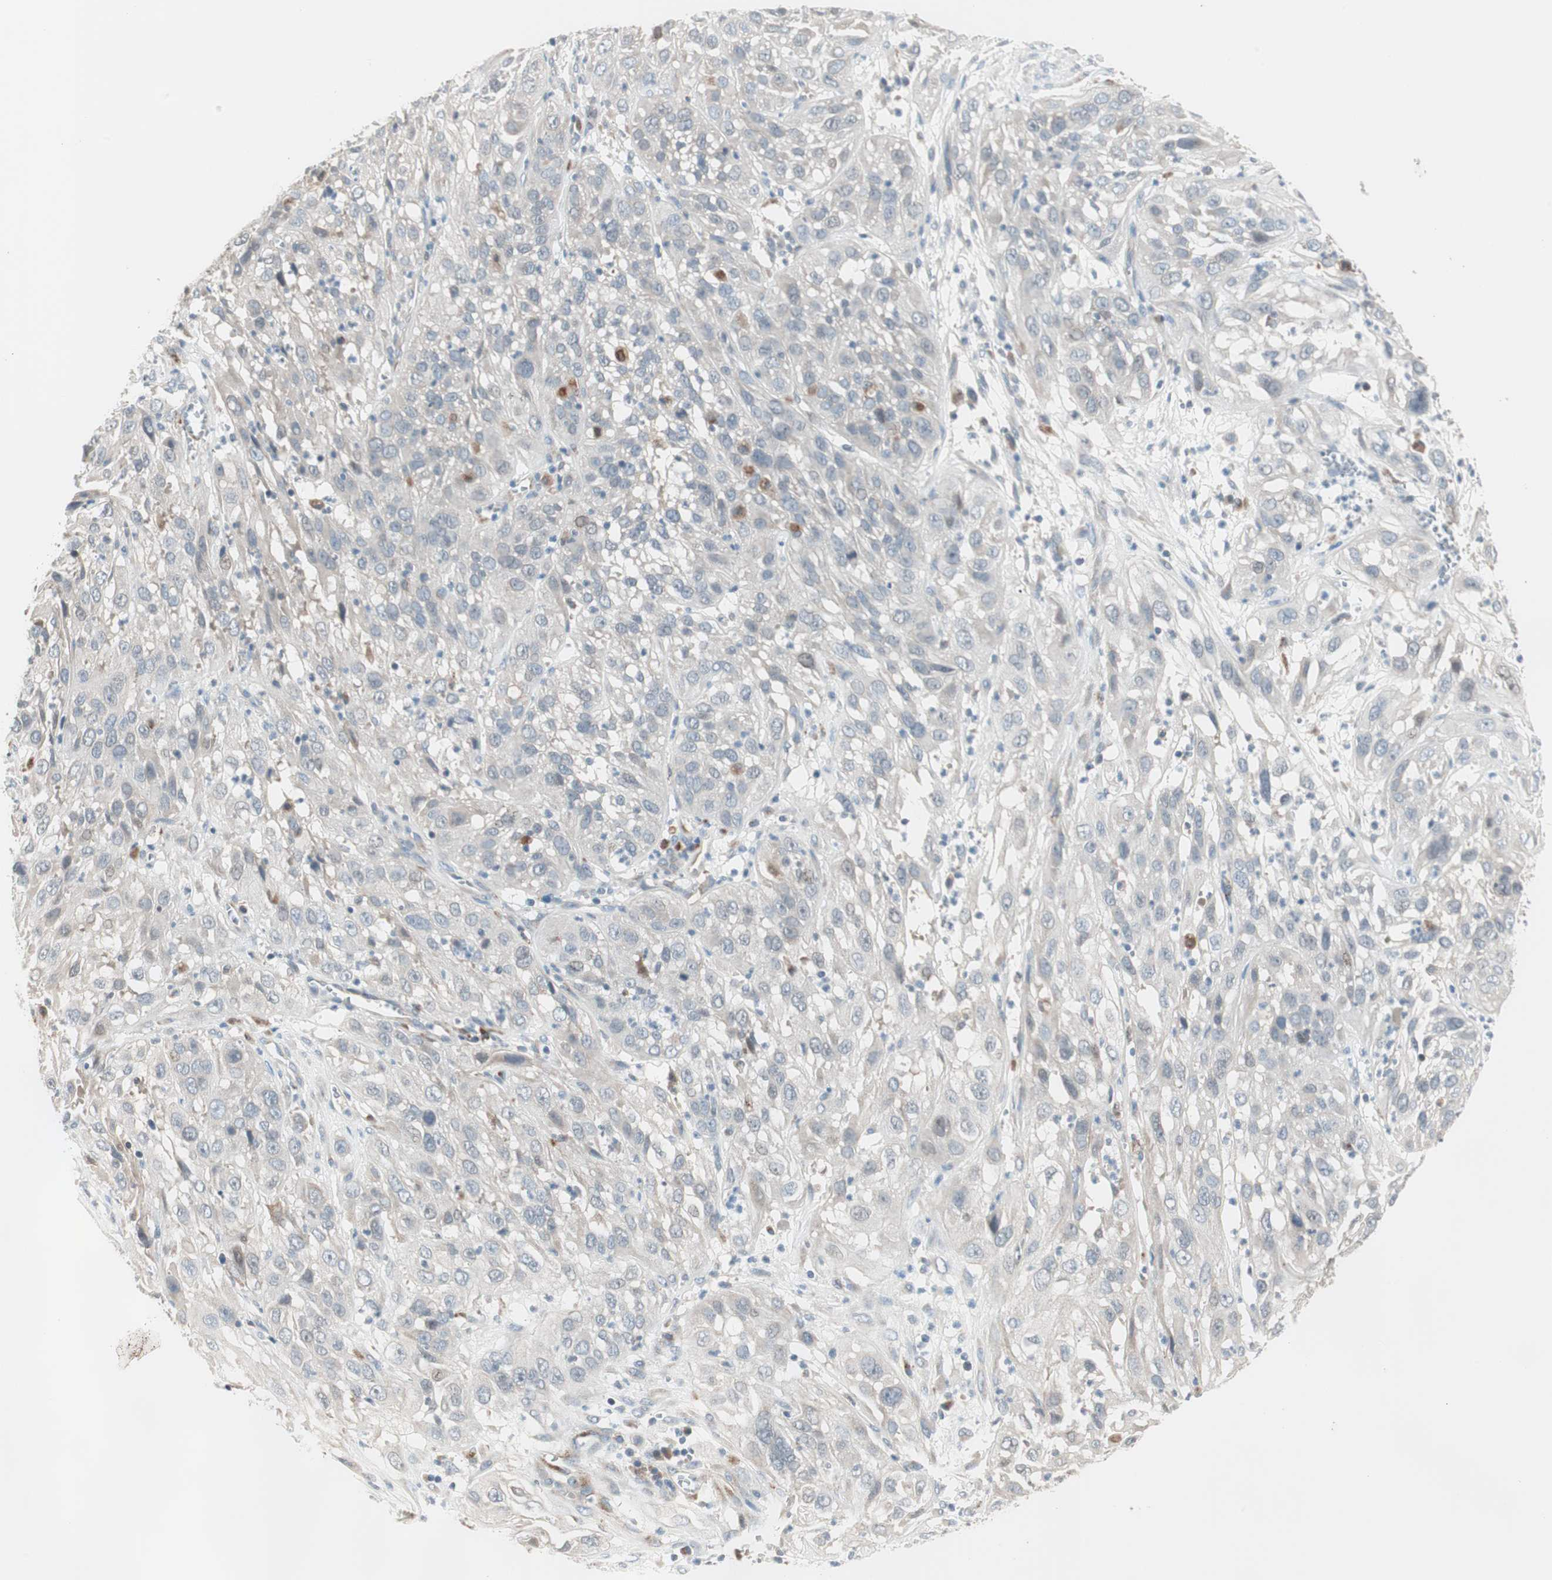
{"staining": {"intensity": "negative", "quantity": "none", "location": "none"}, "tissue": "cervical cancer", "cell_type": "Tumor cells", "image_type": "cancer", "snomed": [{"axis": "morphology", "description": "Squamous cell carcinoma, NOS"}, {"axis": "topography", "description": "Cervix"}], "caption": "The histopathology image reveals no significant staining in tumor cells of cervical cancer.", "gene": "FGFR4", "patient": {"sex": "female", "age": 32}}